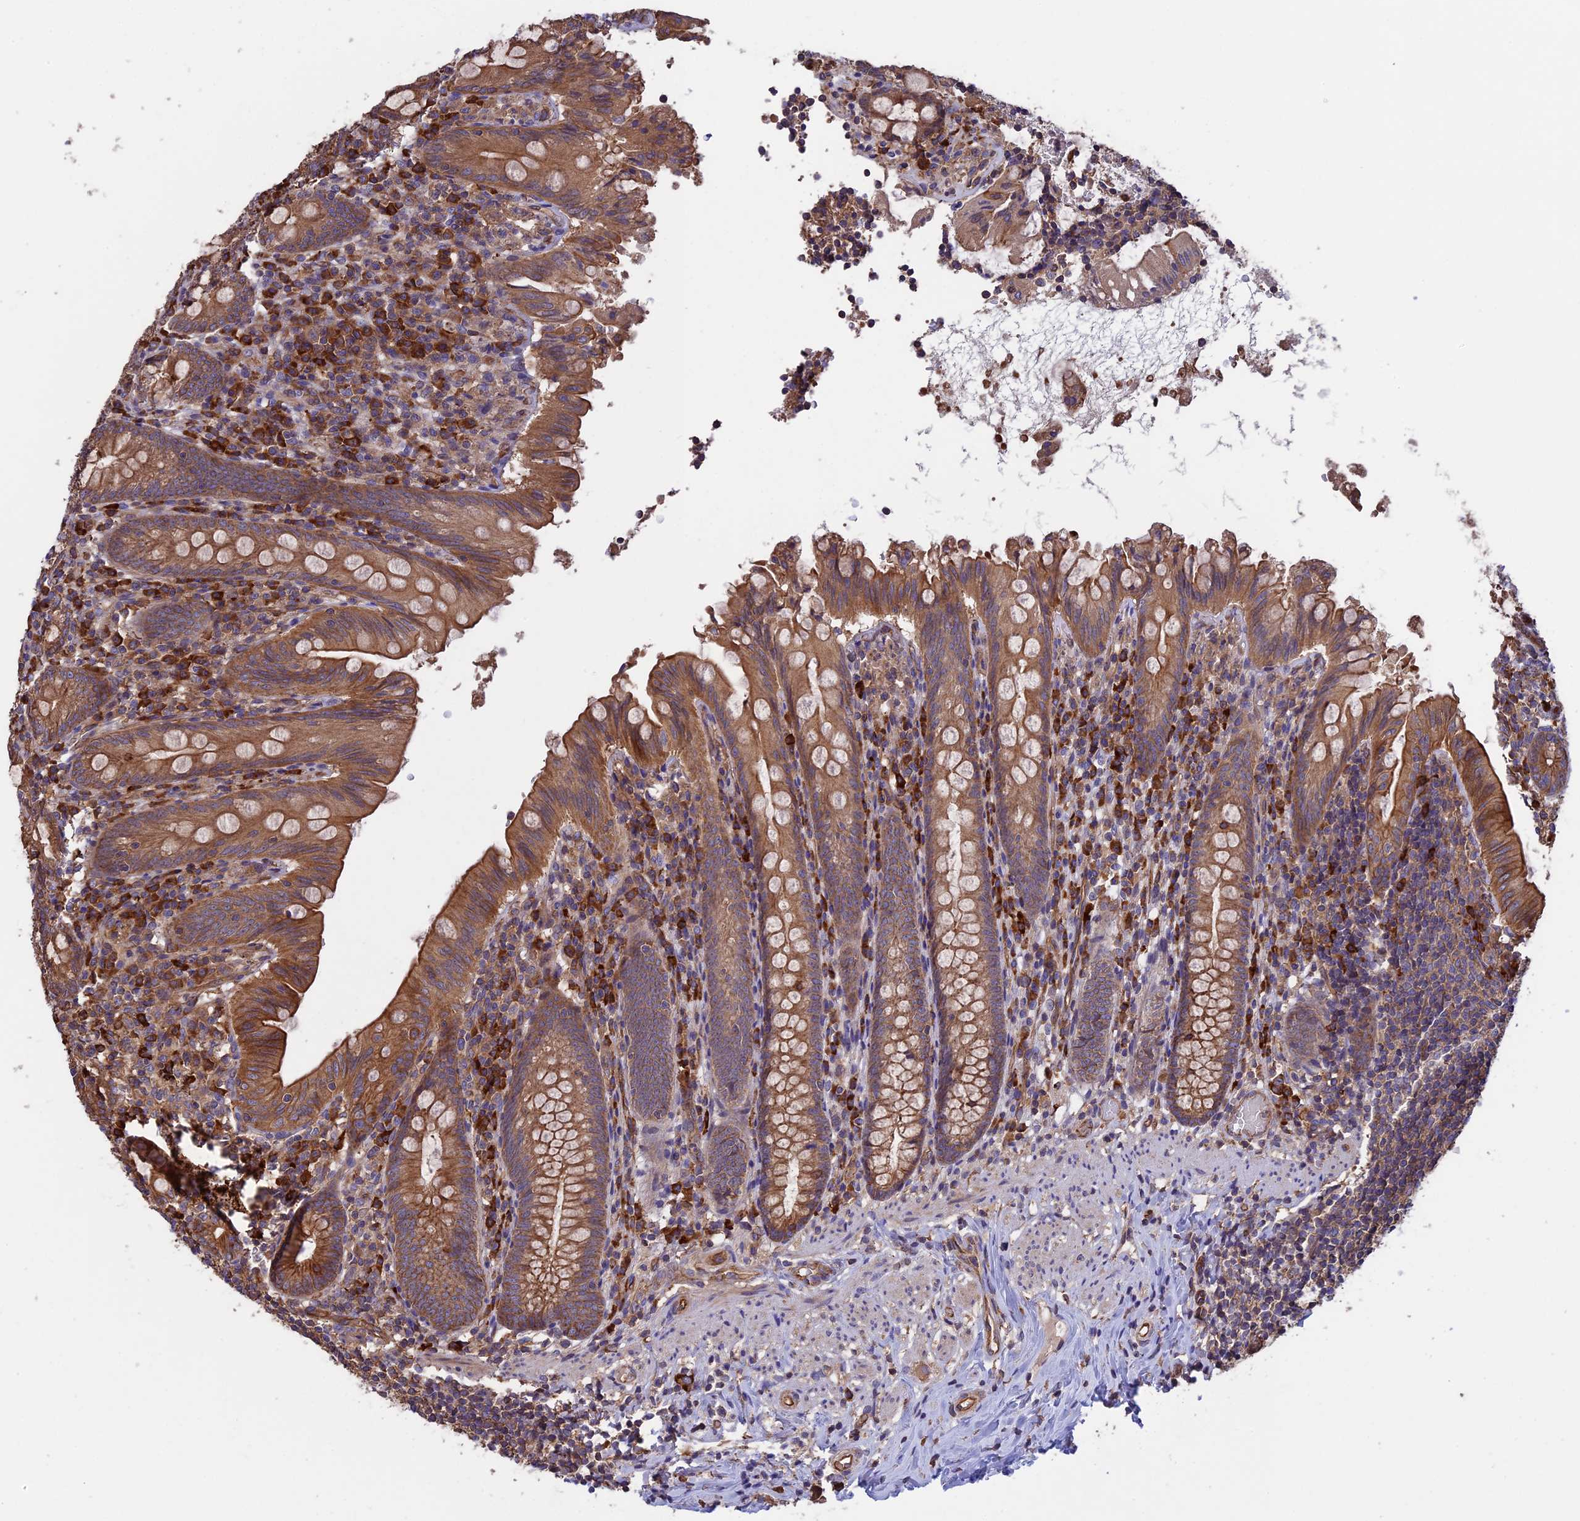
{"staining": {"intensity": "moderate", "quantity": ">75%", "location": "cytoplasmic/membranous"}, "tissue": "appendix", "cell_type": "Glandular cells", "image_type": "normal", "snomed": [{"axis": "morphology", "description": "Normal tissue, NOS"}, {"axis": "topography", "description": "Appendix"}], "caption": "A photomicrograph of appendix stained for a protein displays moderate cytoplasmic/membranous brown staining in glandular cells.", "gene": "GAS8", "patient": {"sex": "male", "age": 55}}